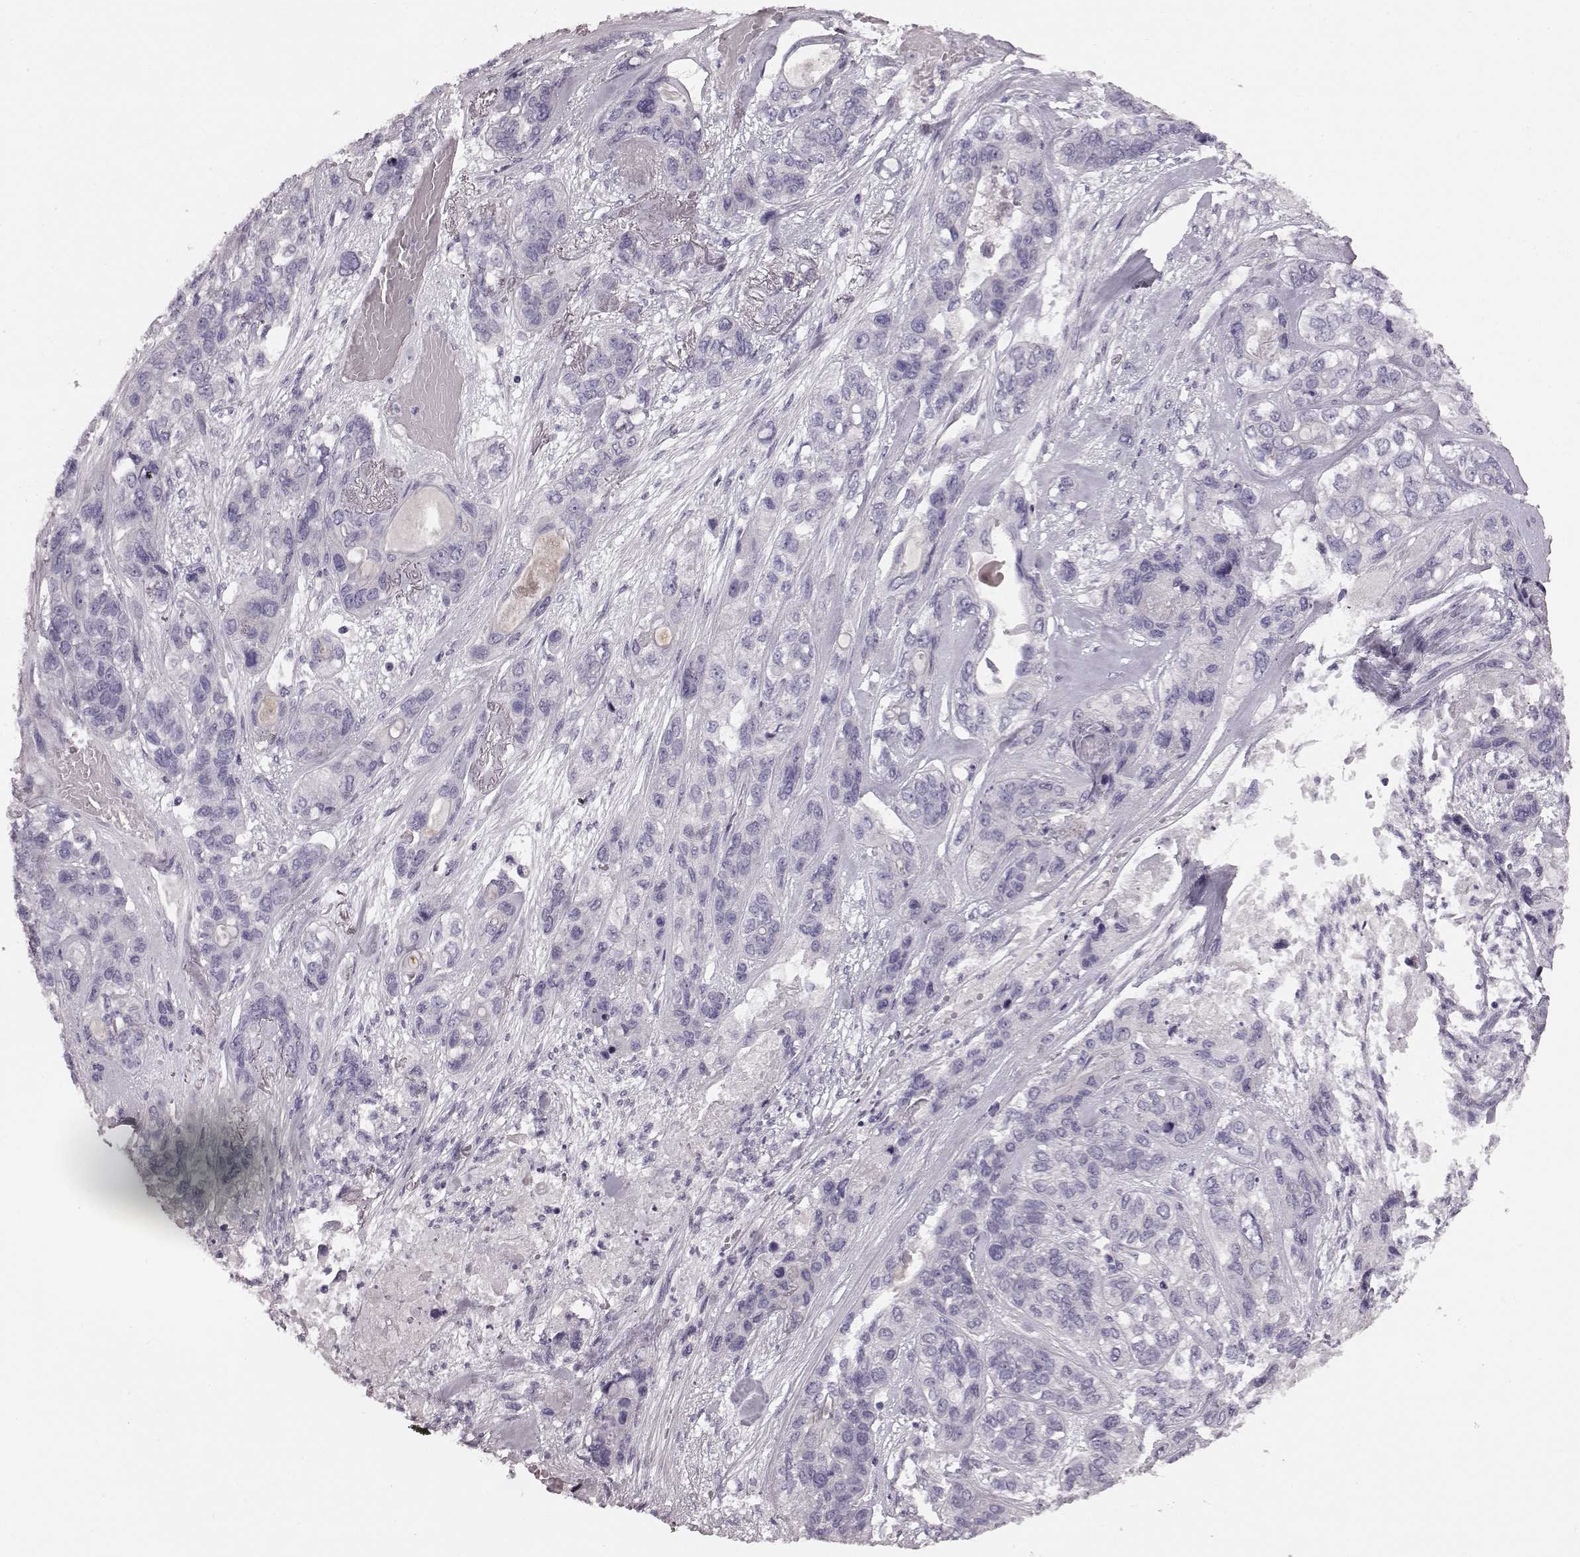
{"staining": {"intensity": "negative", "quantity": "none", "location": "none"}, "tissue": "lung cancer", "cell_type": "Tumor cells", "image_type": "cancer", "snomed": [{"axis": "morphology", "description": "Squamous cell carcinoma, NOS"}, {"axis": "topography", "description": "Lung"}], "caption": "This image is of lung cancer stained with IHC to label a protein in brown with the nuclei are counter-stained blue. There is no staining in tumor cells.", "gene": "SNTG1", "patient": {"sex": "female", "age": 70}}